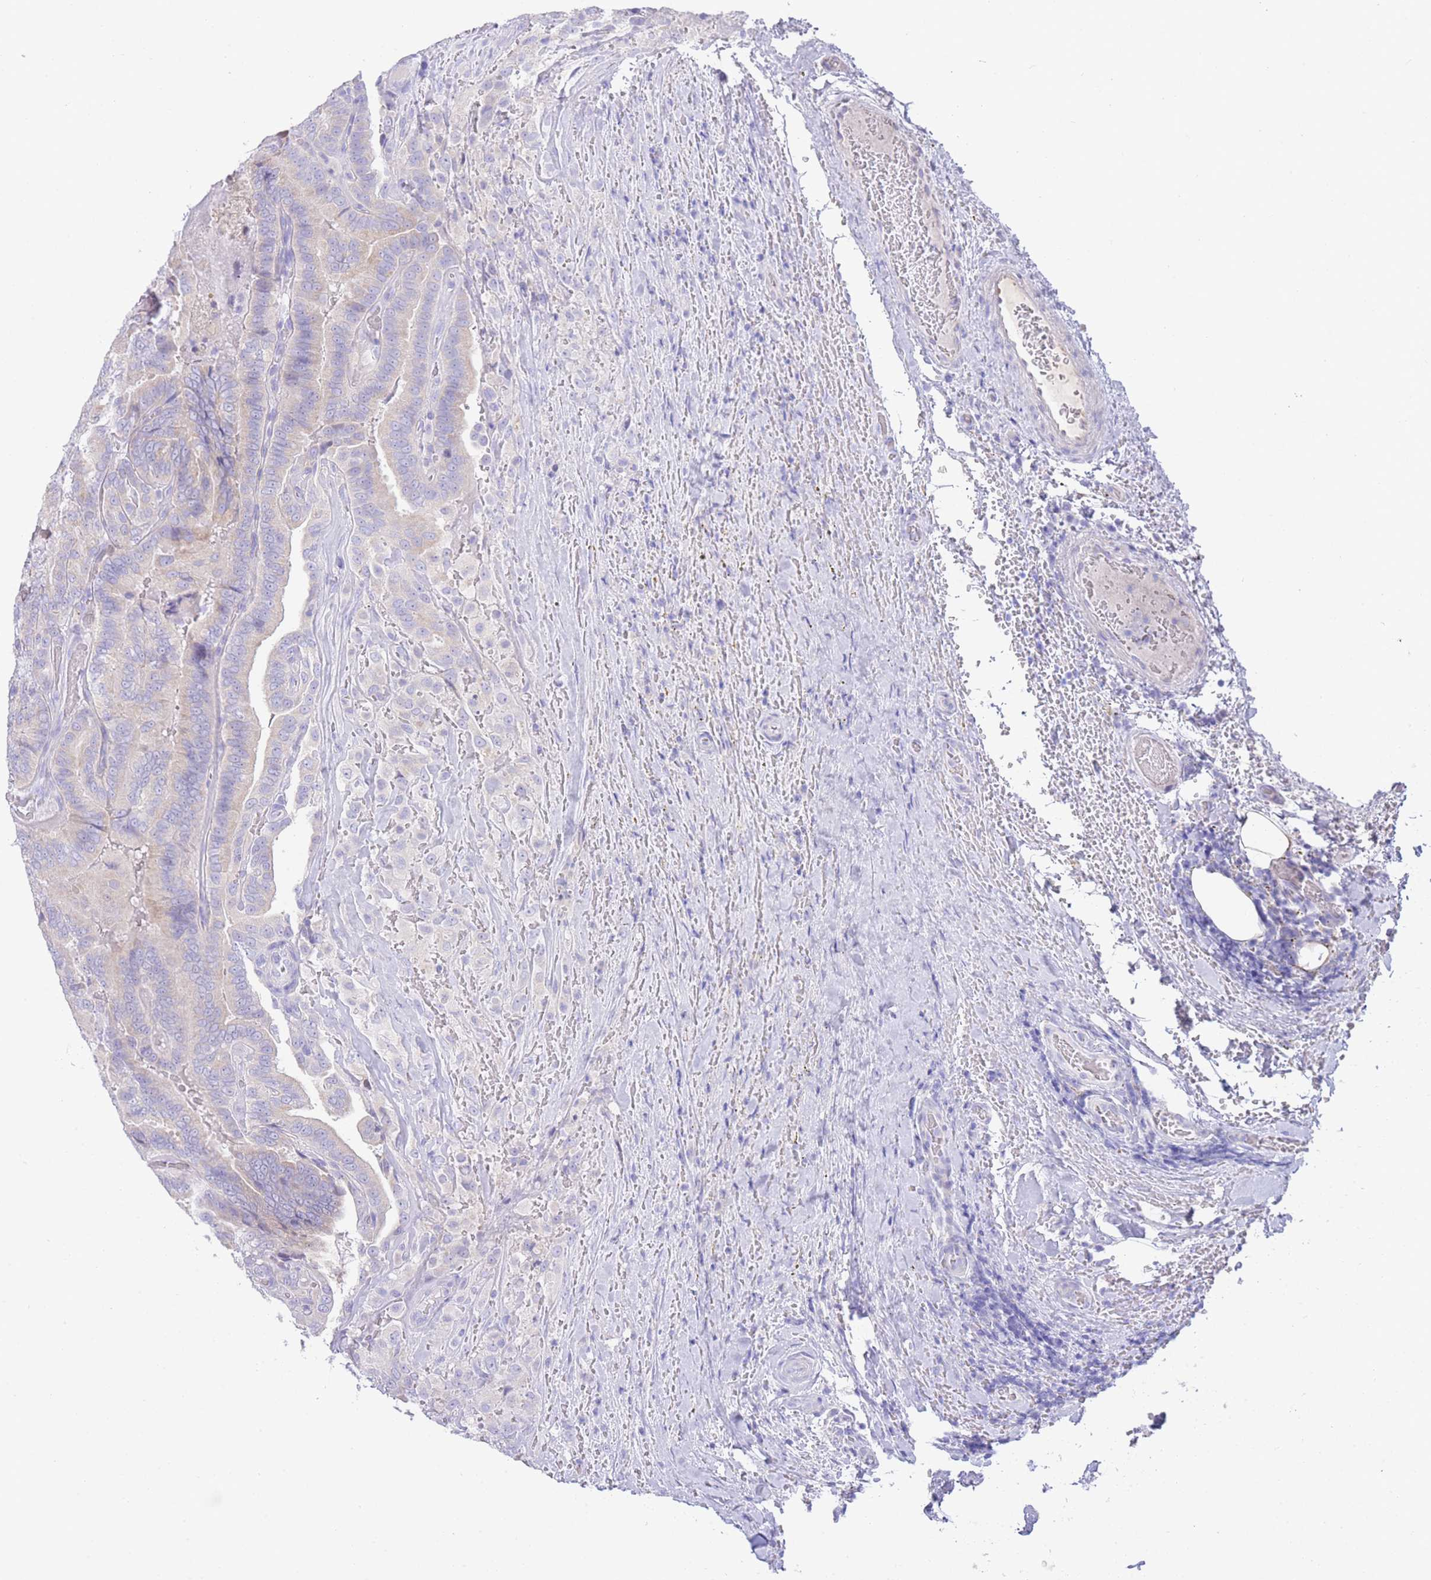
{"staining": {"intensity": "weak", "quantity": "<25%", "location": "cytoplasmic/membranous"}, "tissue": "thyroid cancer", "cell_type": "Tumor cells", "image_type": "cancer", "snomed": [{"axis": "morphology", "description": "Papillary adenocarcinoma, NOS"}, {"axis": "topography", "description": "Thyroid gland"}], "caption": "Tumor cells are negative for brown protein staining in thyroid papillary adenocarcinoma.", "gene": "LRRC37A", "patient": {"sex": "male", "age": 61}}